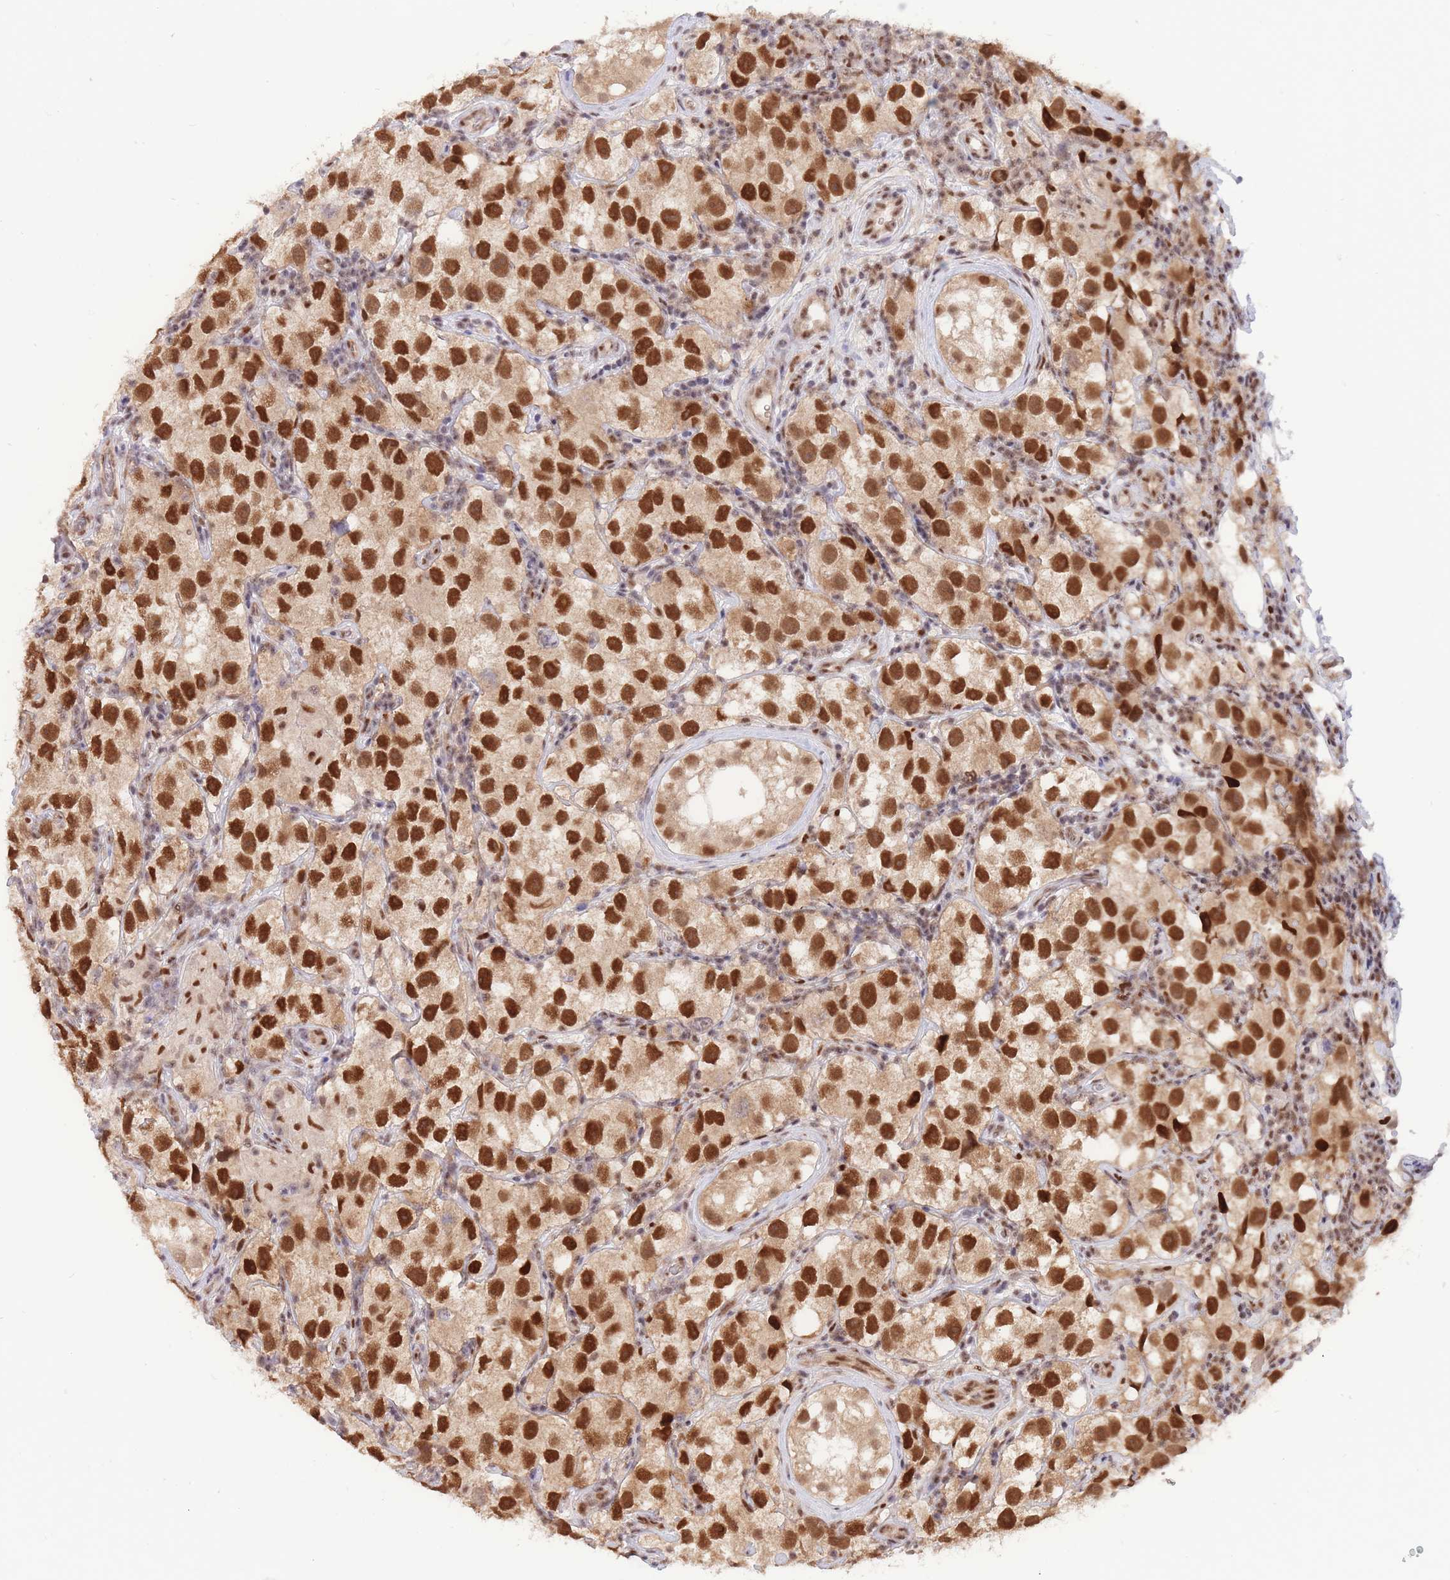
{"staining": {"intensity": "strong", "quantity": ">75%", "location": "nuclear"}, "tissue": "testis cancer", "cell_type": "Tumor cells", "image_type": "cancer", "snomed": [{"axis": "morphology", "description": "Seminoma, NOS"}, {"axis": "topography", "description": "Testis"}], "caption": "Strong nuclear protein staining is seen in approximately >75% of tumor cells in testis seminoma.", "gene": "SMAD9", "patient": {"sex": "male", "age": 26}}